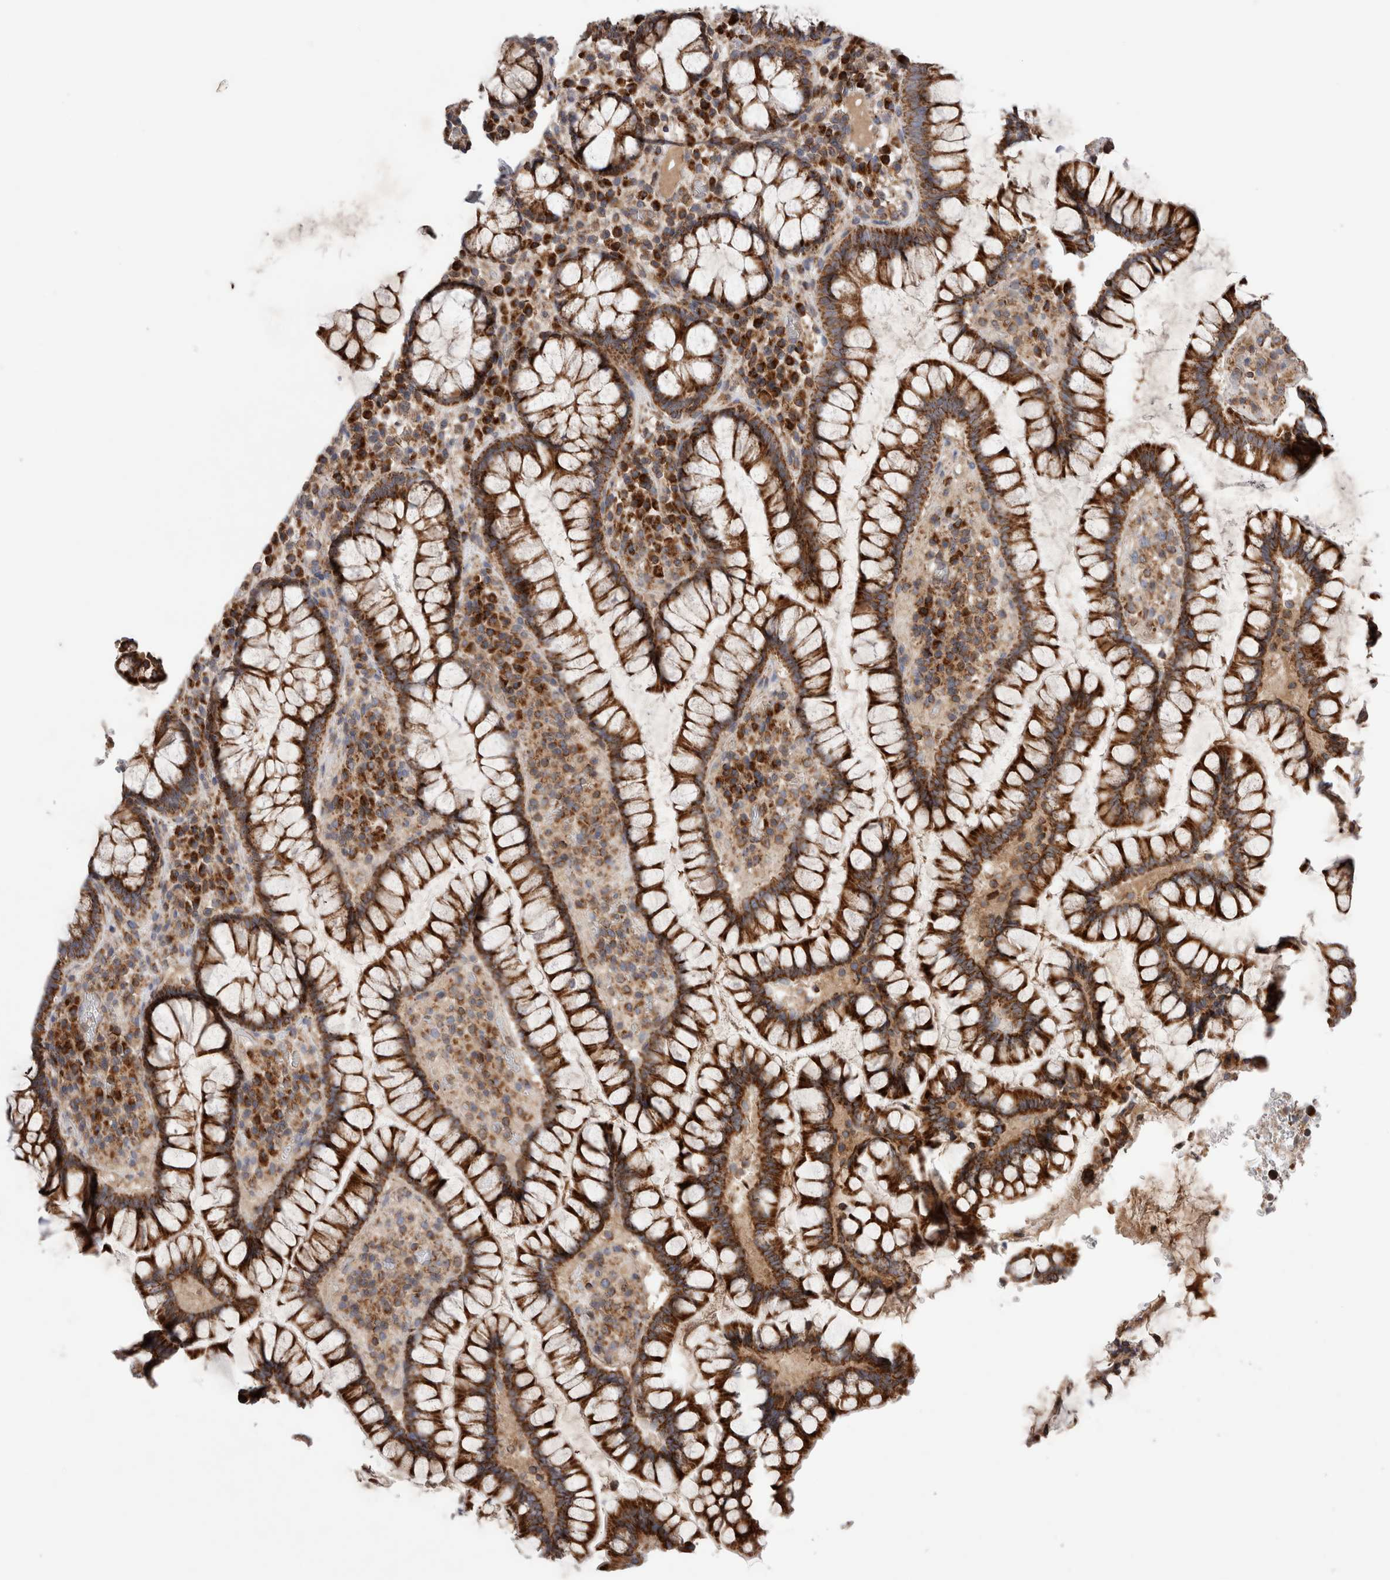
{"staining": {"intensity": "weak", "quantity": ">75%", "location": "cytoplasmic/membranous"}, "tissue": "colon", "cell_type": "Endothelial cells", "image_type": "normal", "snomed": [{"axis": "morphology", "description": "Normal tissue, NOS"}, {"axis": "topography", "description": "Colon"}], "caption": "Unremarkable colon shows weak cytoplasmic/membranous expression in approximately >75% of endothelial cells.", "gene": "KIF21B", "patient": {"sex": "female", "age": 79}}